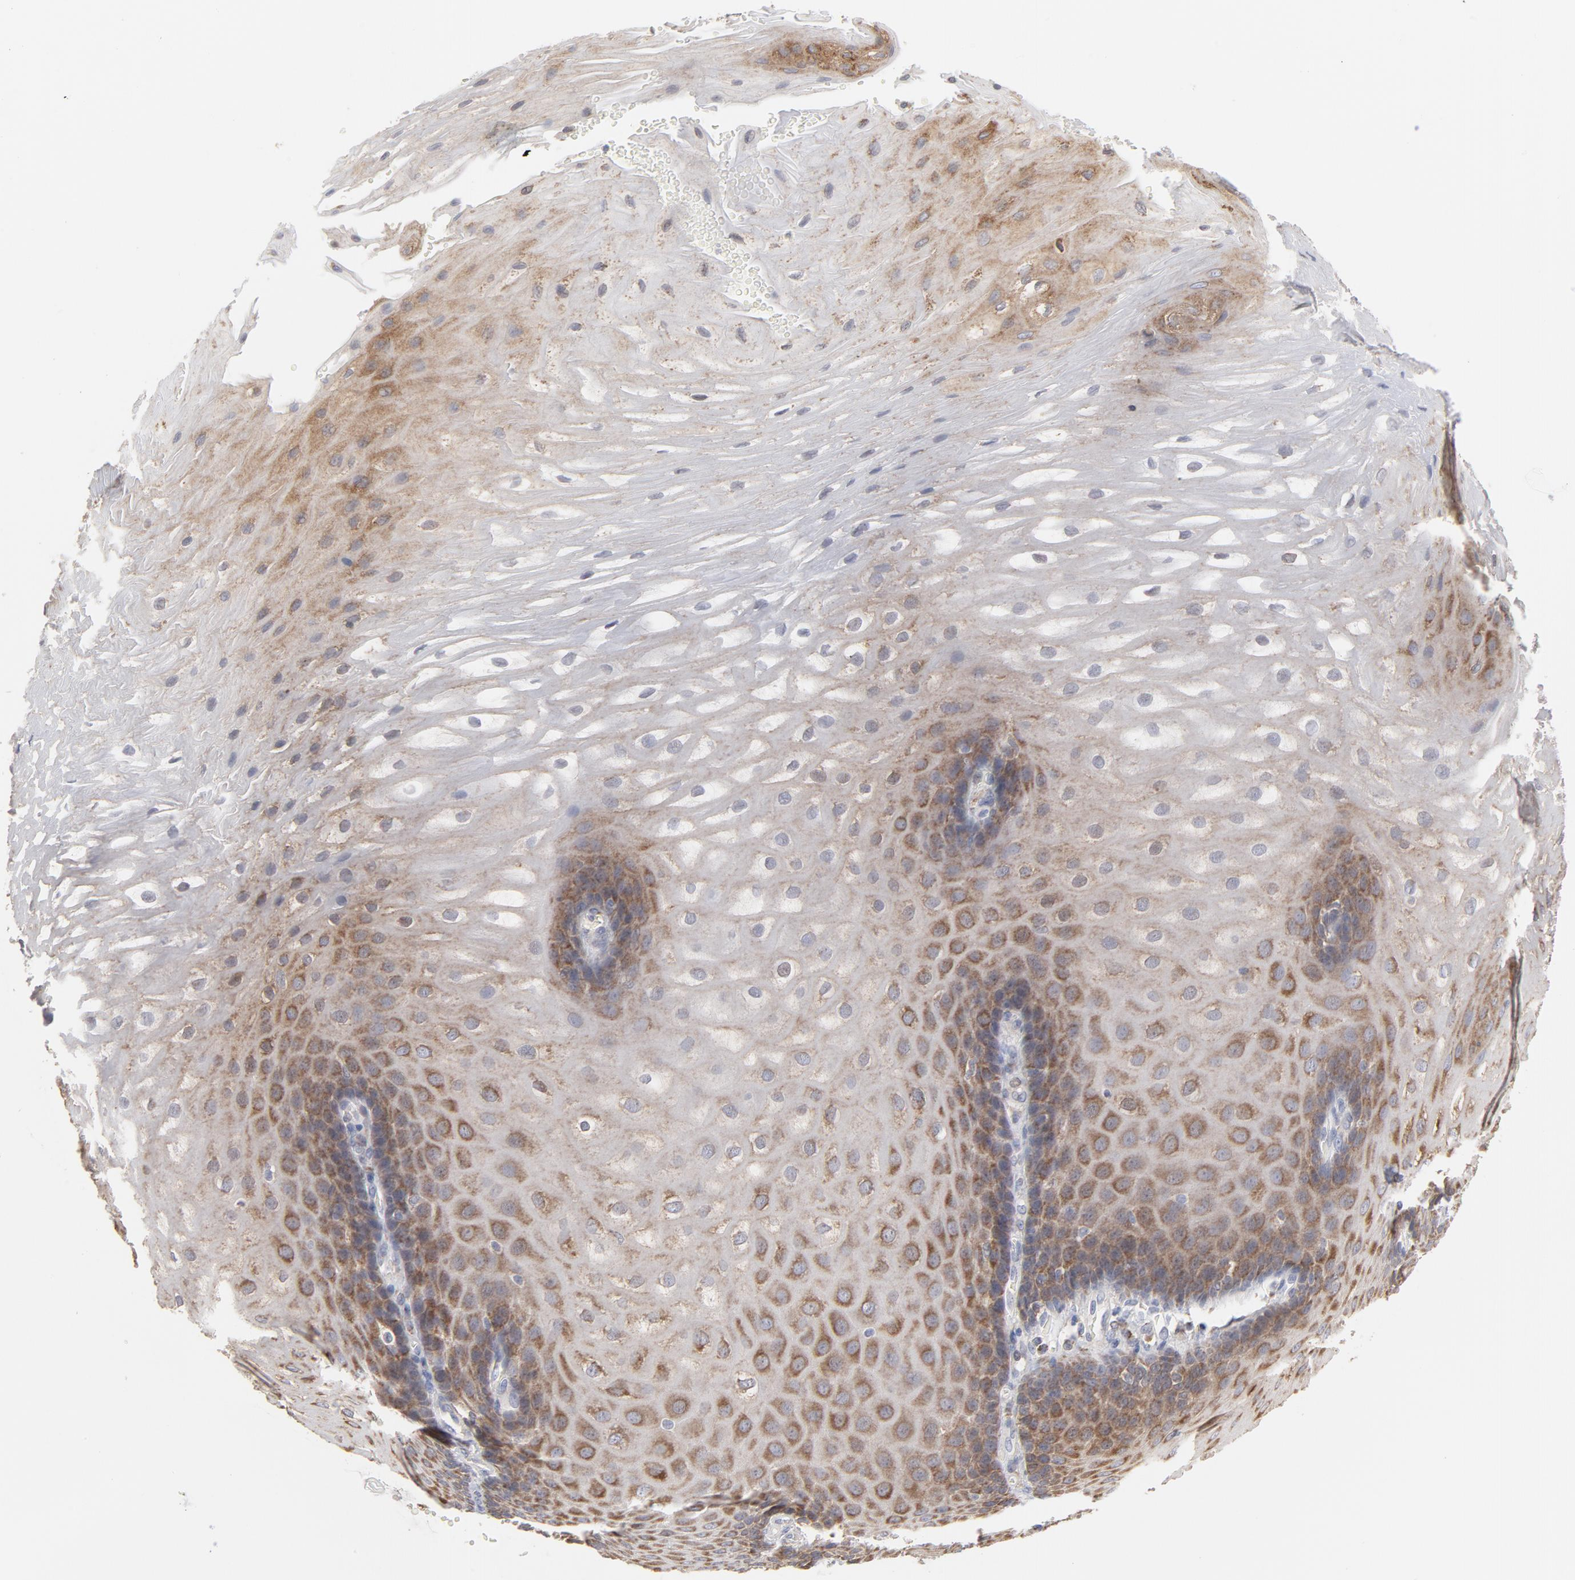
{"staining": {"intensity": "moderate", "quantity": ">75%", "location": "cytoplasmic/membranous"}, "tissue": "esophagus", "cell_type": "Squamous epithelial cells", "image_type": "normal", "snomed": [{"axis": "morphology", "description": "Normal tissue, NOS"}, {"axis": "morphology", "description": "Adenocarcinoma, NOS"}, {"axis": "topography", "description": "Esophagus"}, {"axis": "topography", "description": "Stomach"}], "caption": "This photomicrograph reveals immunohistochemistry staining of normal esophagus, with medium moderate cytoplasmic/membranous staining in about >75% of squamous epithelial cells.", "gene": "PPFIBP2", "patient": {"sex": "male", "age": 62}}